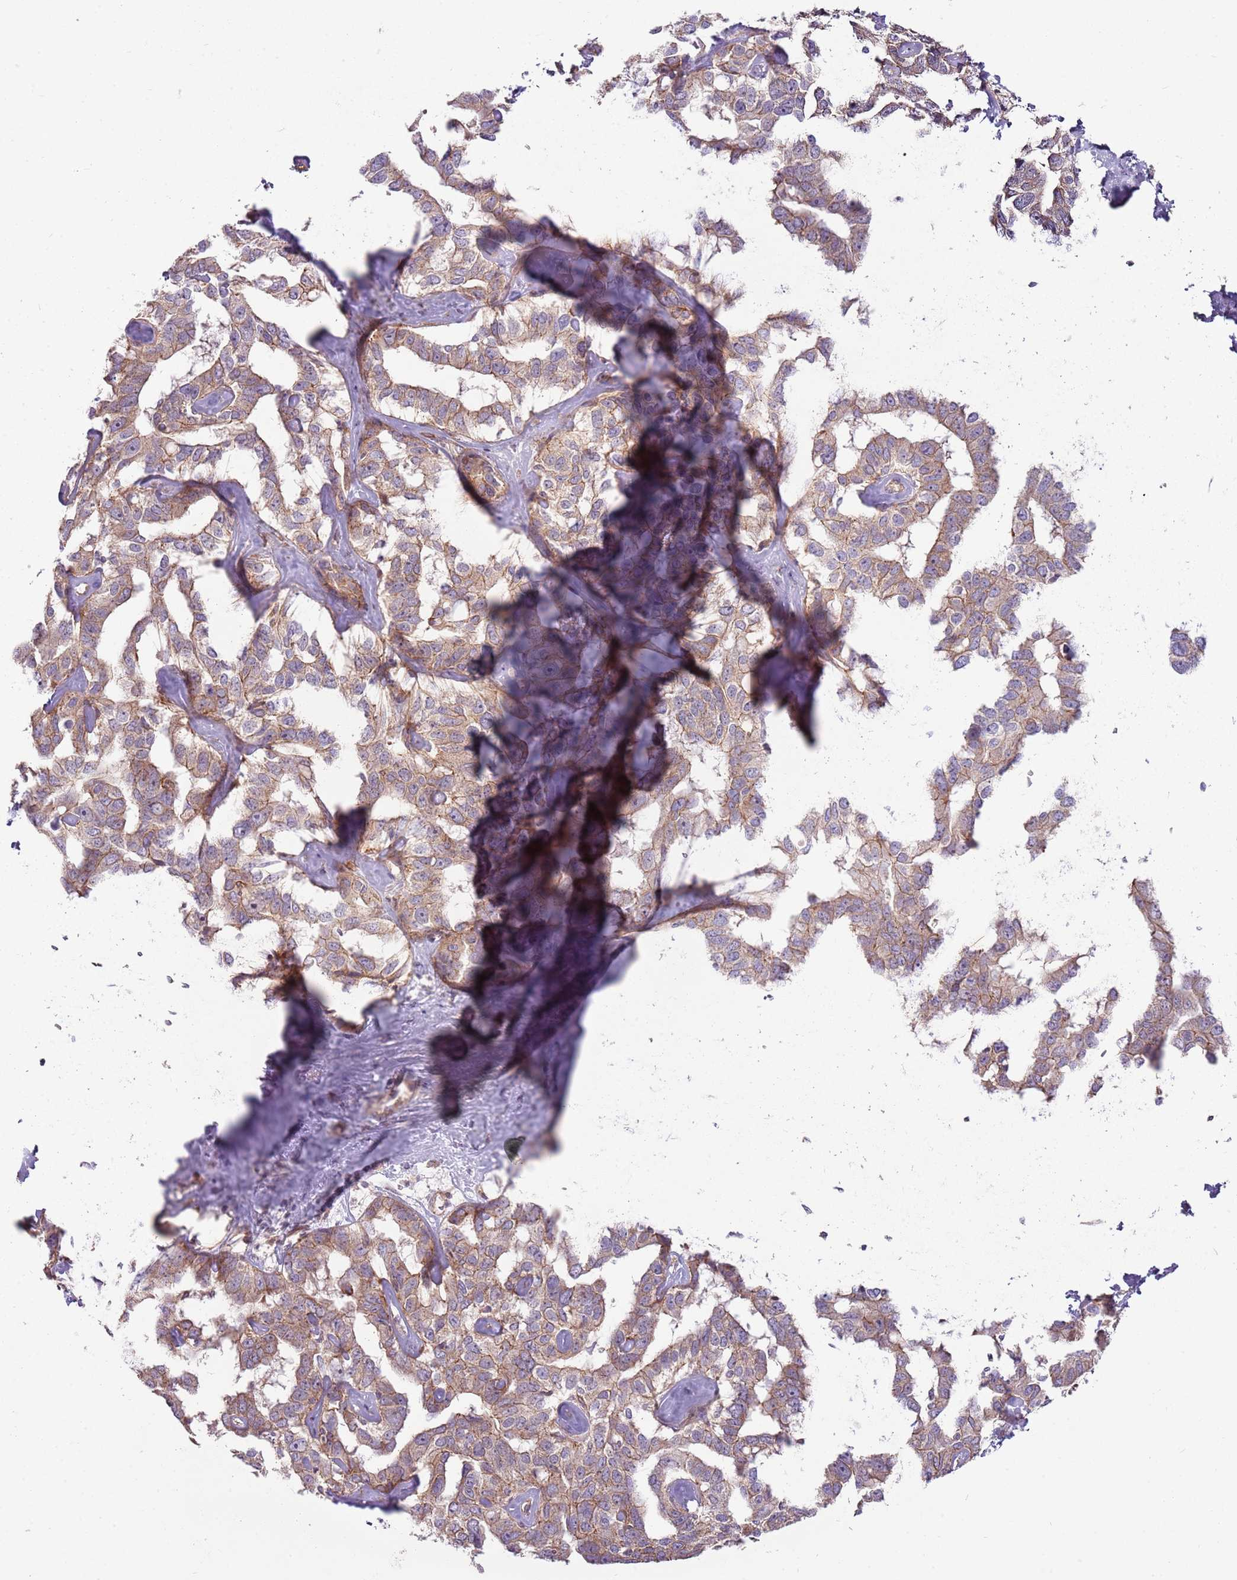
{"staining": {"intensity": "weak", "quantity": ">75%", "location": "cytoplasmic/membranous"}, "tissue": "liver cancer", "cell_type": "Tumor cells", "image_type": "cancer", "snomed": [{"axis": "morphology", "description": "Cholangiocarcinoma"}, {"axis": "topography", "description": "Liver"}], "caption": "IHC (DAB (3,3'-diaminobenzidine)) staining of human liver cancer (cholangiocarcinoma) demonstrates weak cytoplasmic/membranous protein positivity in approximately >75% of tumor cells.", "gene": "SPATA31D1", "patient": {"sex": "male", "age": 59}}